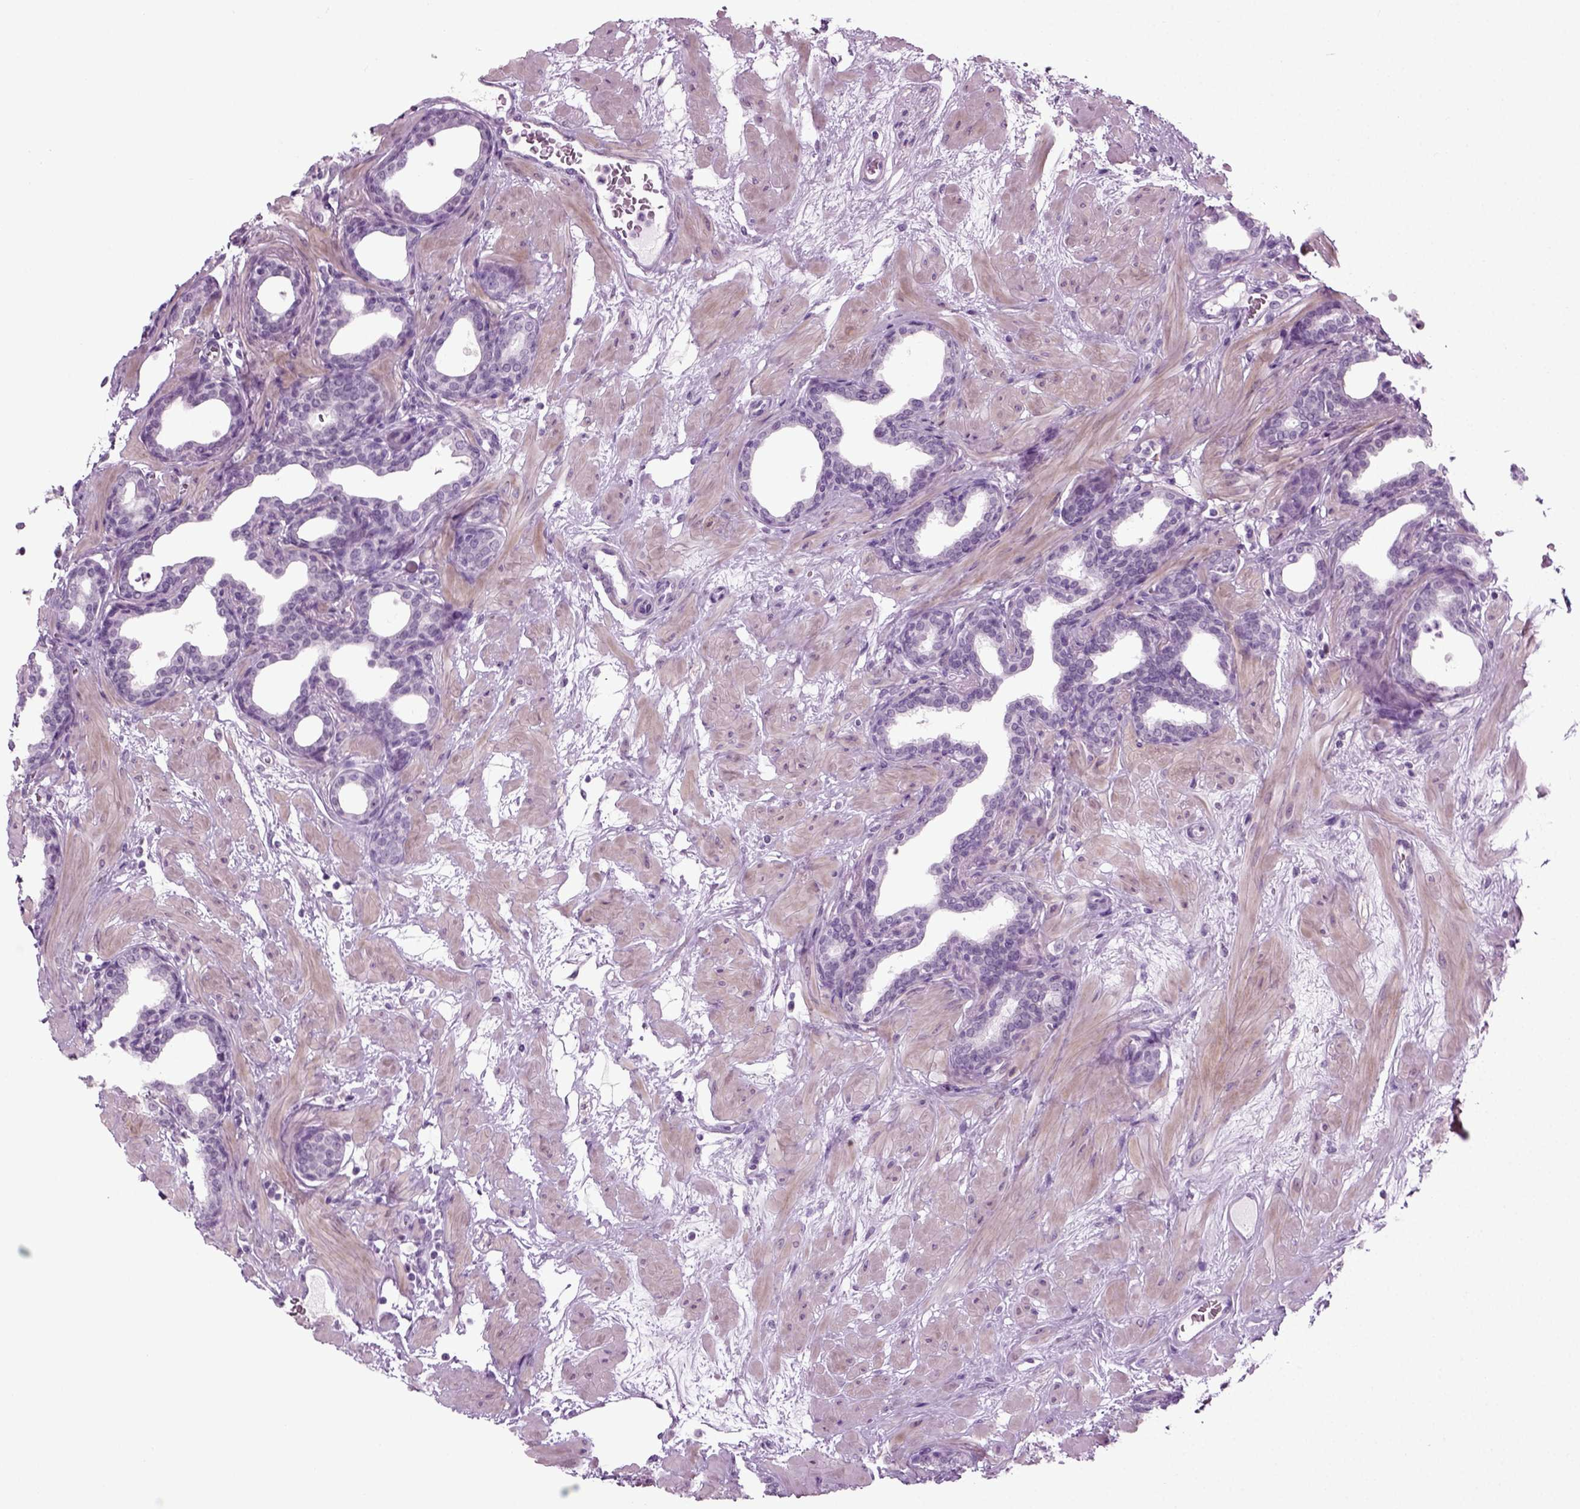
{"staining": {"intensity": "negative", "quantity": "none", "location": "none"}, "tissue": "prostate", "cell_type": "Glandular cells", "image_type": "normal", "snomed": [{"axis": "morphology", "description": "Normal tissue, NOS"}, {"axis": "topography", "description": "Prostate"}], "caption": "Immunohistochemistry (IHC) image of unremarkable prostate: human prostate stained with DAB shows no significant protein positivity in glandular cells. The staining was performed using DAB to visualize the protein expression in brown, while the nuclei were stained in blue with hematoxylin (Magnification: 20x).", "gene": "ZC2HC1C", "patient": {"sex": "male", "age": 37}}